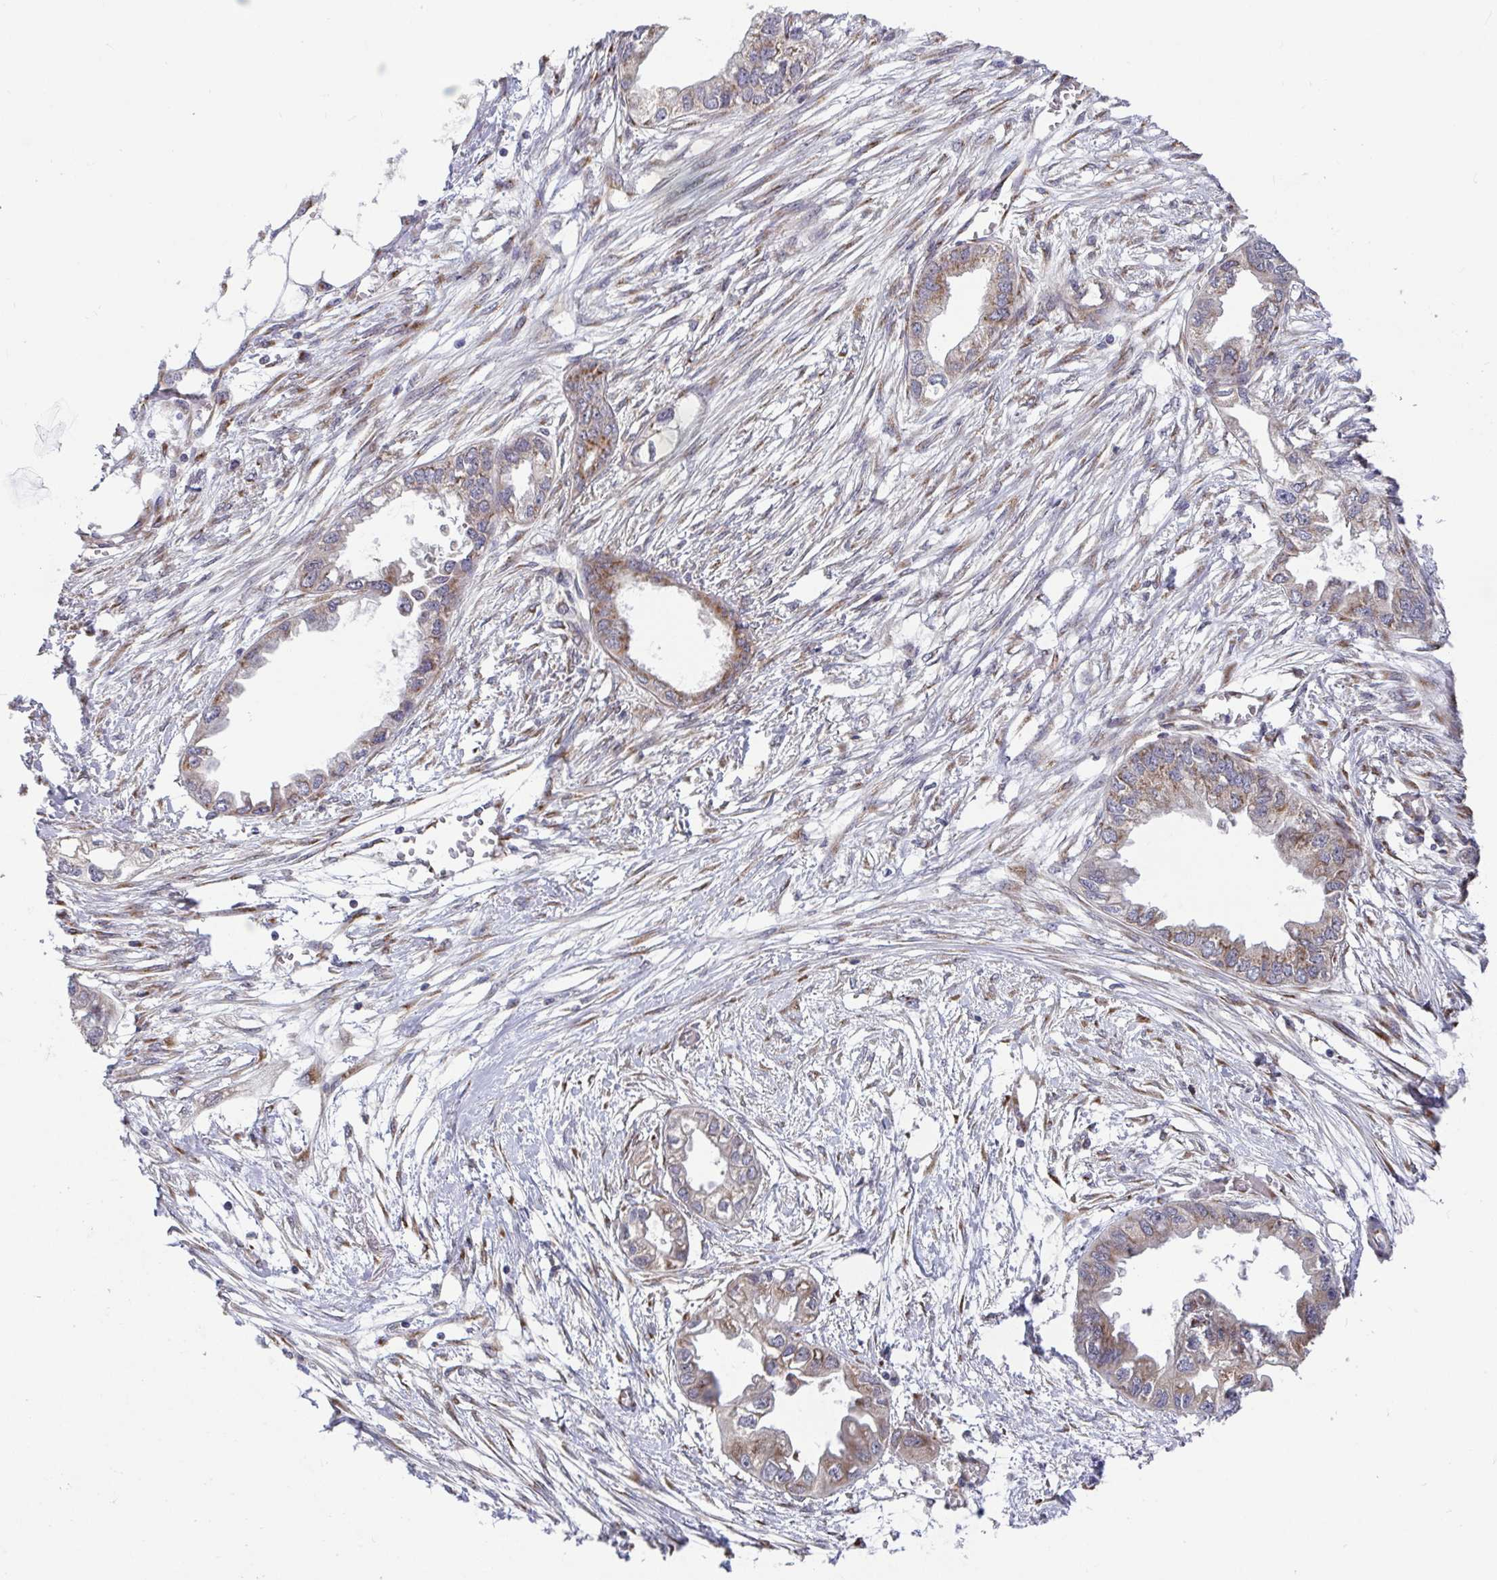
{"staining": {"intensity": "moderate", "quantity": "<25%", "location": "cytoplasmic/membranous"}, "tissue": "endometrial cancer", "cell_type": "Tumor cells", "image_type": "cancer", "snomed": [{"axis": "morphology", "description": "Adenocarcinoma, NOS"}, {"axis": "morphology", "description": "Adenocarcinoma, metastatic, NOS"}, {"axis": "topography", "description": "Adipose tissue"}, {"axis": "topography", "description": "Endometrium"}], "caption": "A histopathology image of human endometrial cancer stained for a protein shows moderate cytoplasmic/membranous brown staining in tumor cells.", "gene": "ATP5MJ", "patient": {"sex": "female", "age": 67}}